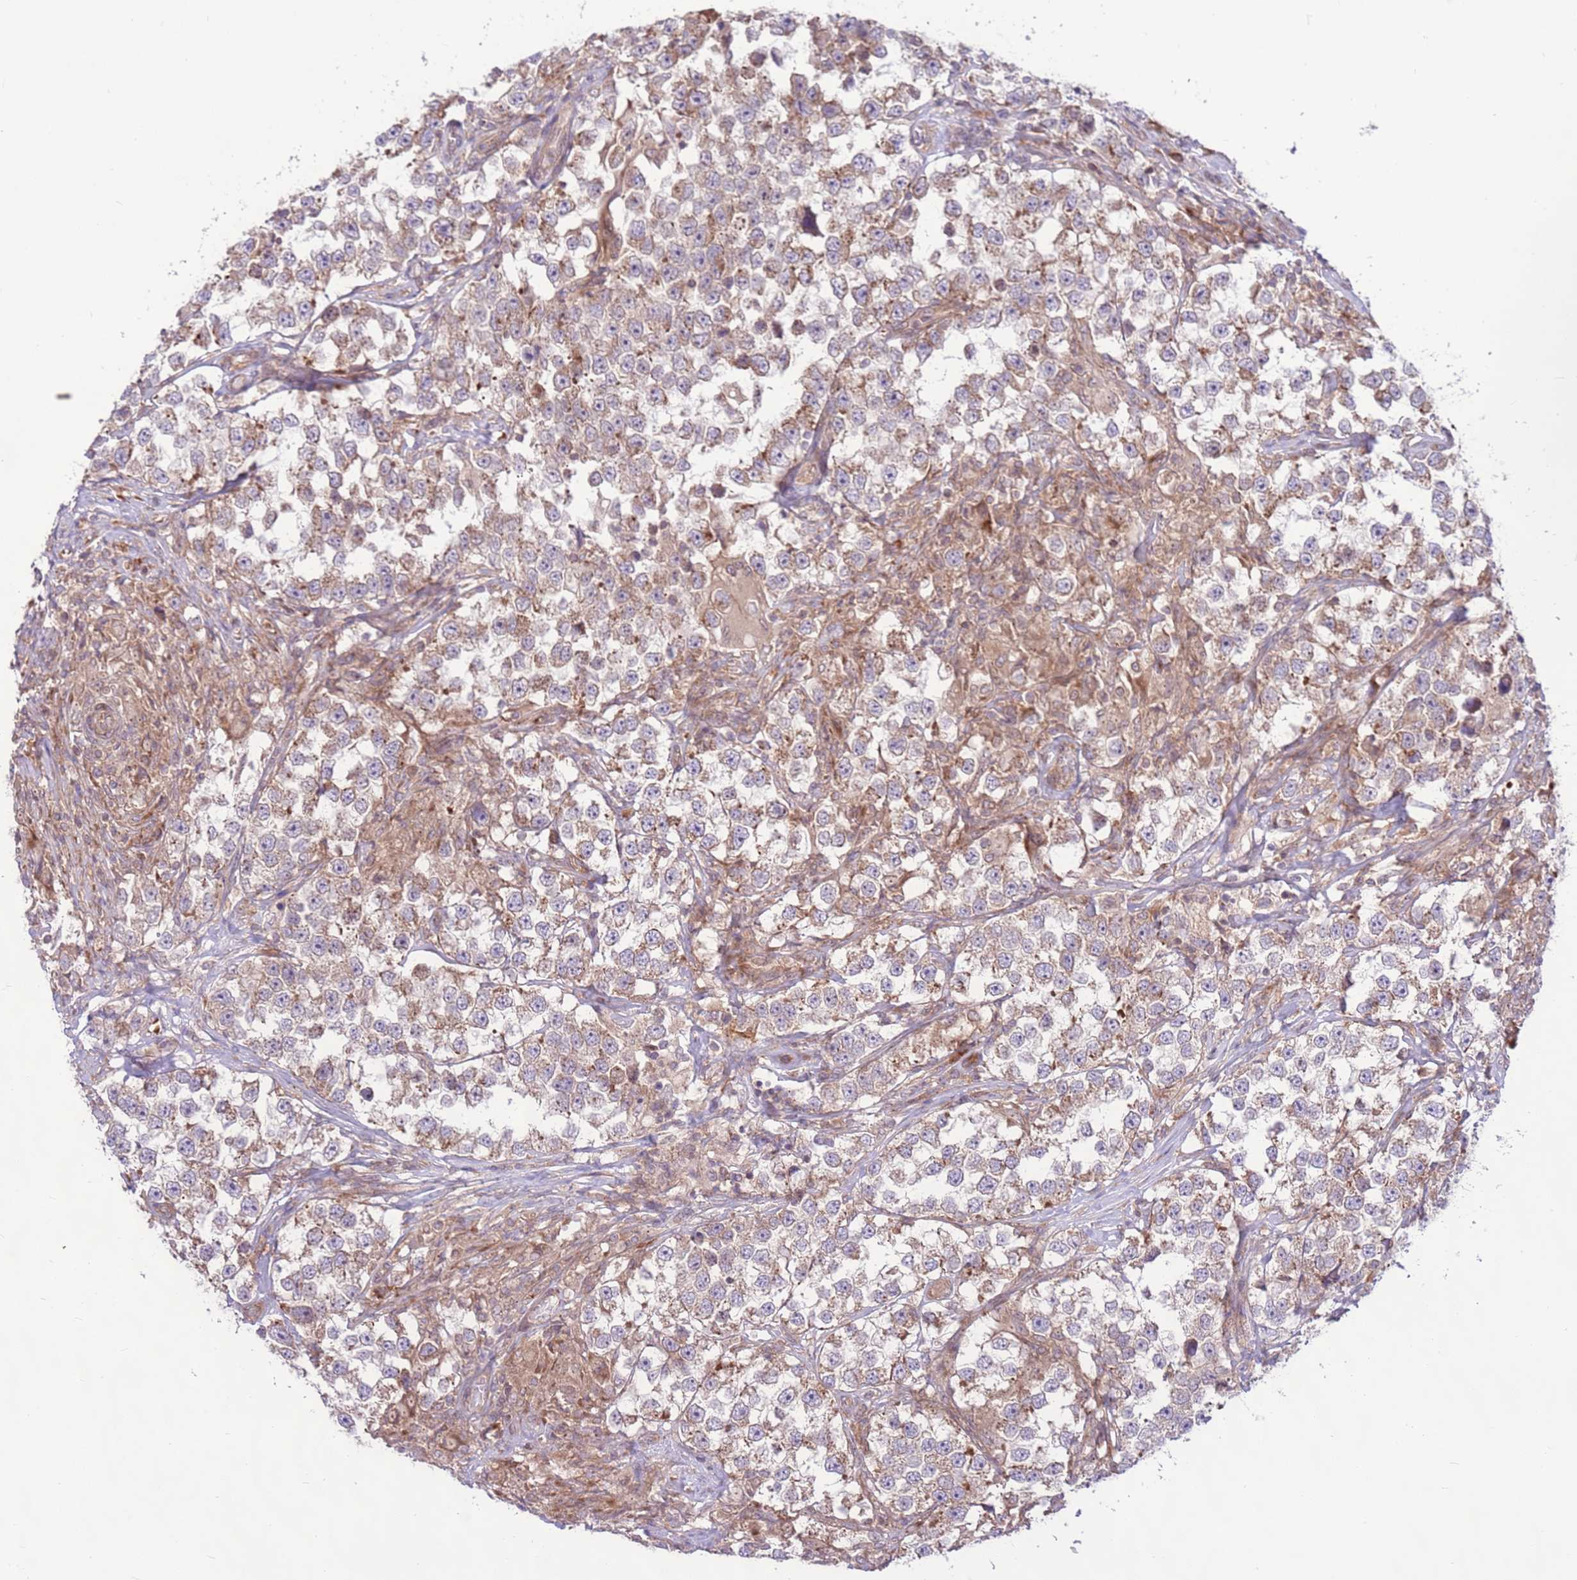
{"staining": {"intensity": "weak", "quantity": "25%-75%", "location": "cytoplasmic/membranous"}, "tissue": "testis cancer", "cell_type": "Tumor cells", "image_type": "cancer", "snomed": [{"axis": "morphology", "description": "Seminoma, NOS"}, {"axis": "topography", "description": "Testis"}], "caption": "High-magnification brightfield microscopy of testis cancer (seminoma) stained with DAB (brown) and counterstained with hematoxylin (blue). tumor cells exhibit weak cytoplasmic/membranous staining is identified in approximately25%-75% of cells. The staining is performed using DAB brown chromogen to label protein expression. The nuclei are counter-stained blue using hematoxylin.", "gene": "DDX19B", "patient": {"sex": "male", "age": 46}}